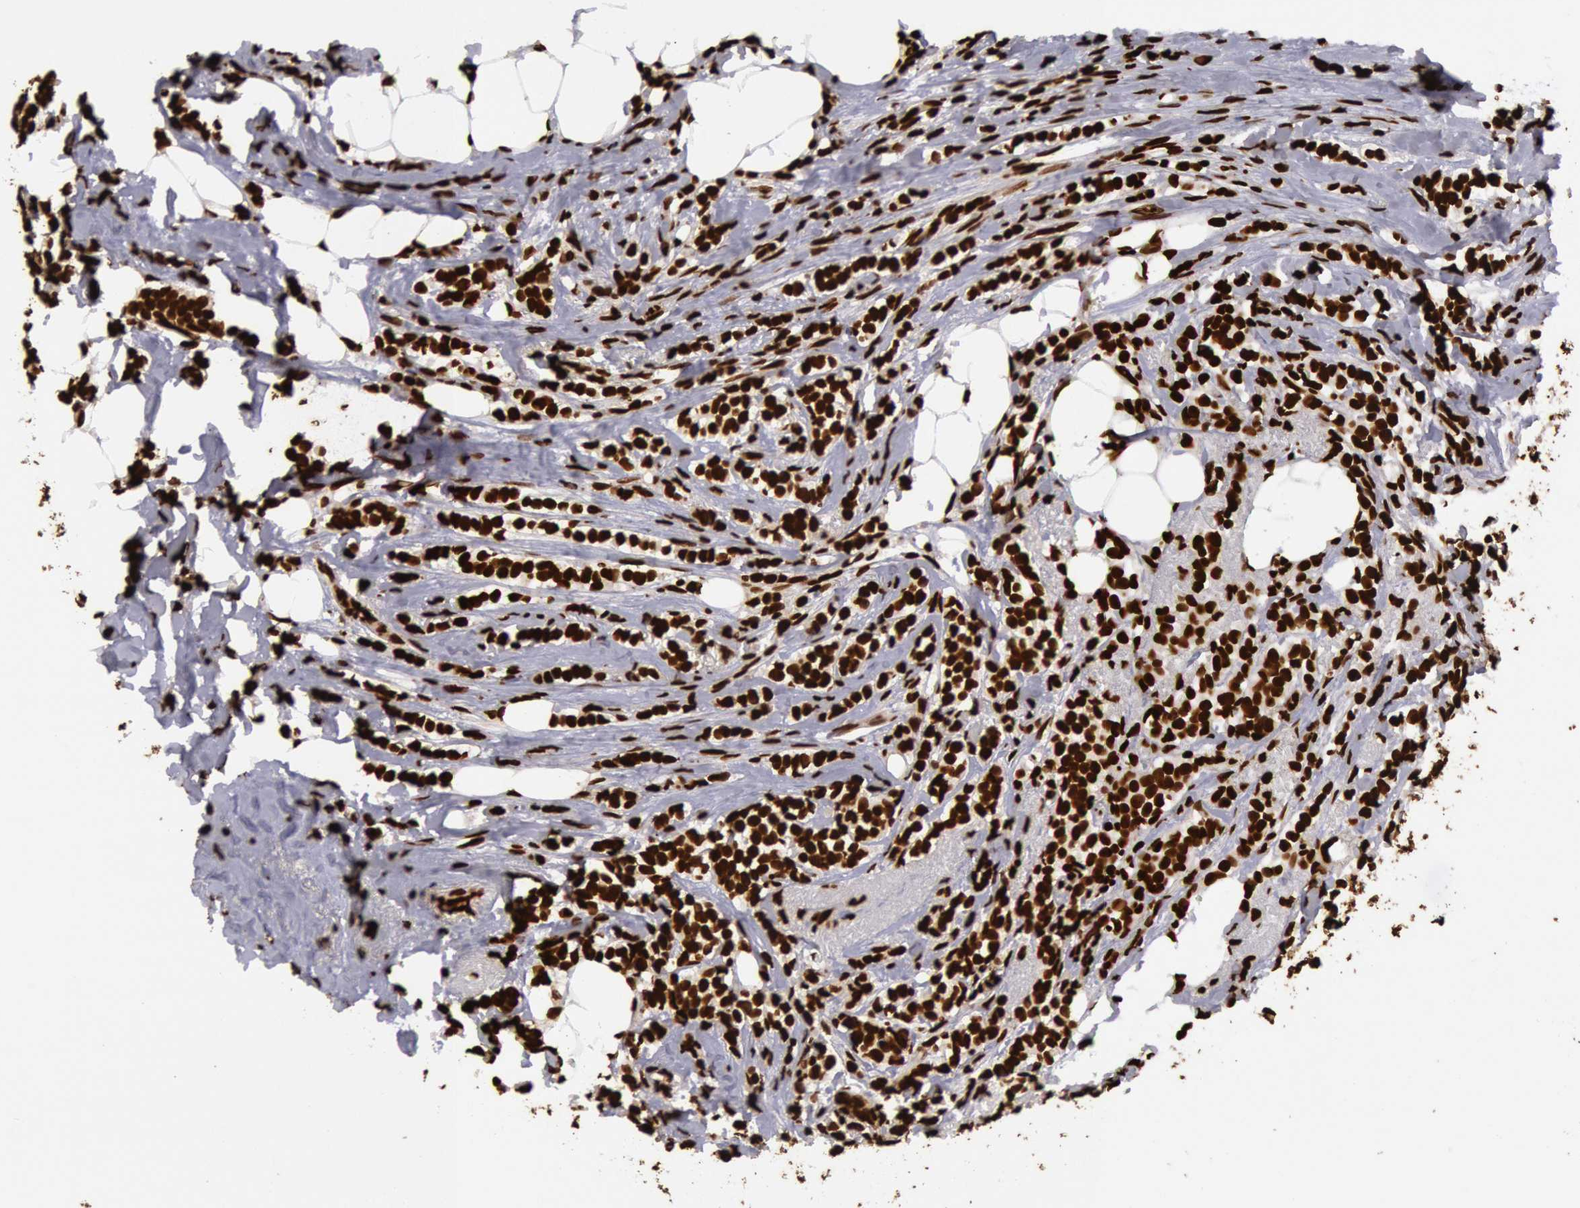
{"staining": {"intensity": "strong", "quantity": ">75%", "location": "nuclear"}, "tissue": "breast cancer", "cell_type": "Tumor cells", "image_type": "cancer", "snomed": [{"axis": "morphology", "description": "Lobular carcinoma"}, {"axis": "topography", "description": "Breast"}], "caption": "There is high levels of strong nuclear staining in tumor cells of lobular carcinoma (breast), as demonstrated by immunohistochemical staining (brown color).", "gene": "H3-4", "patient": {"sex": "female", "age": 56}}